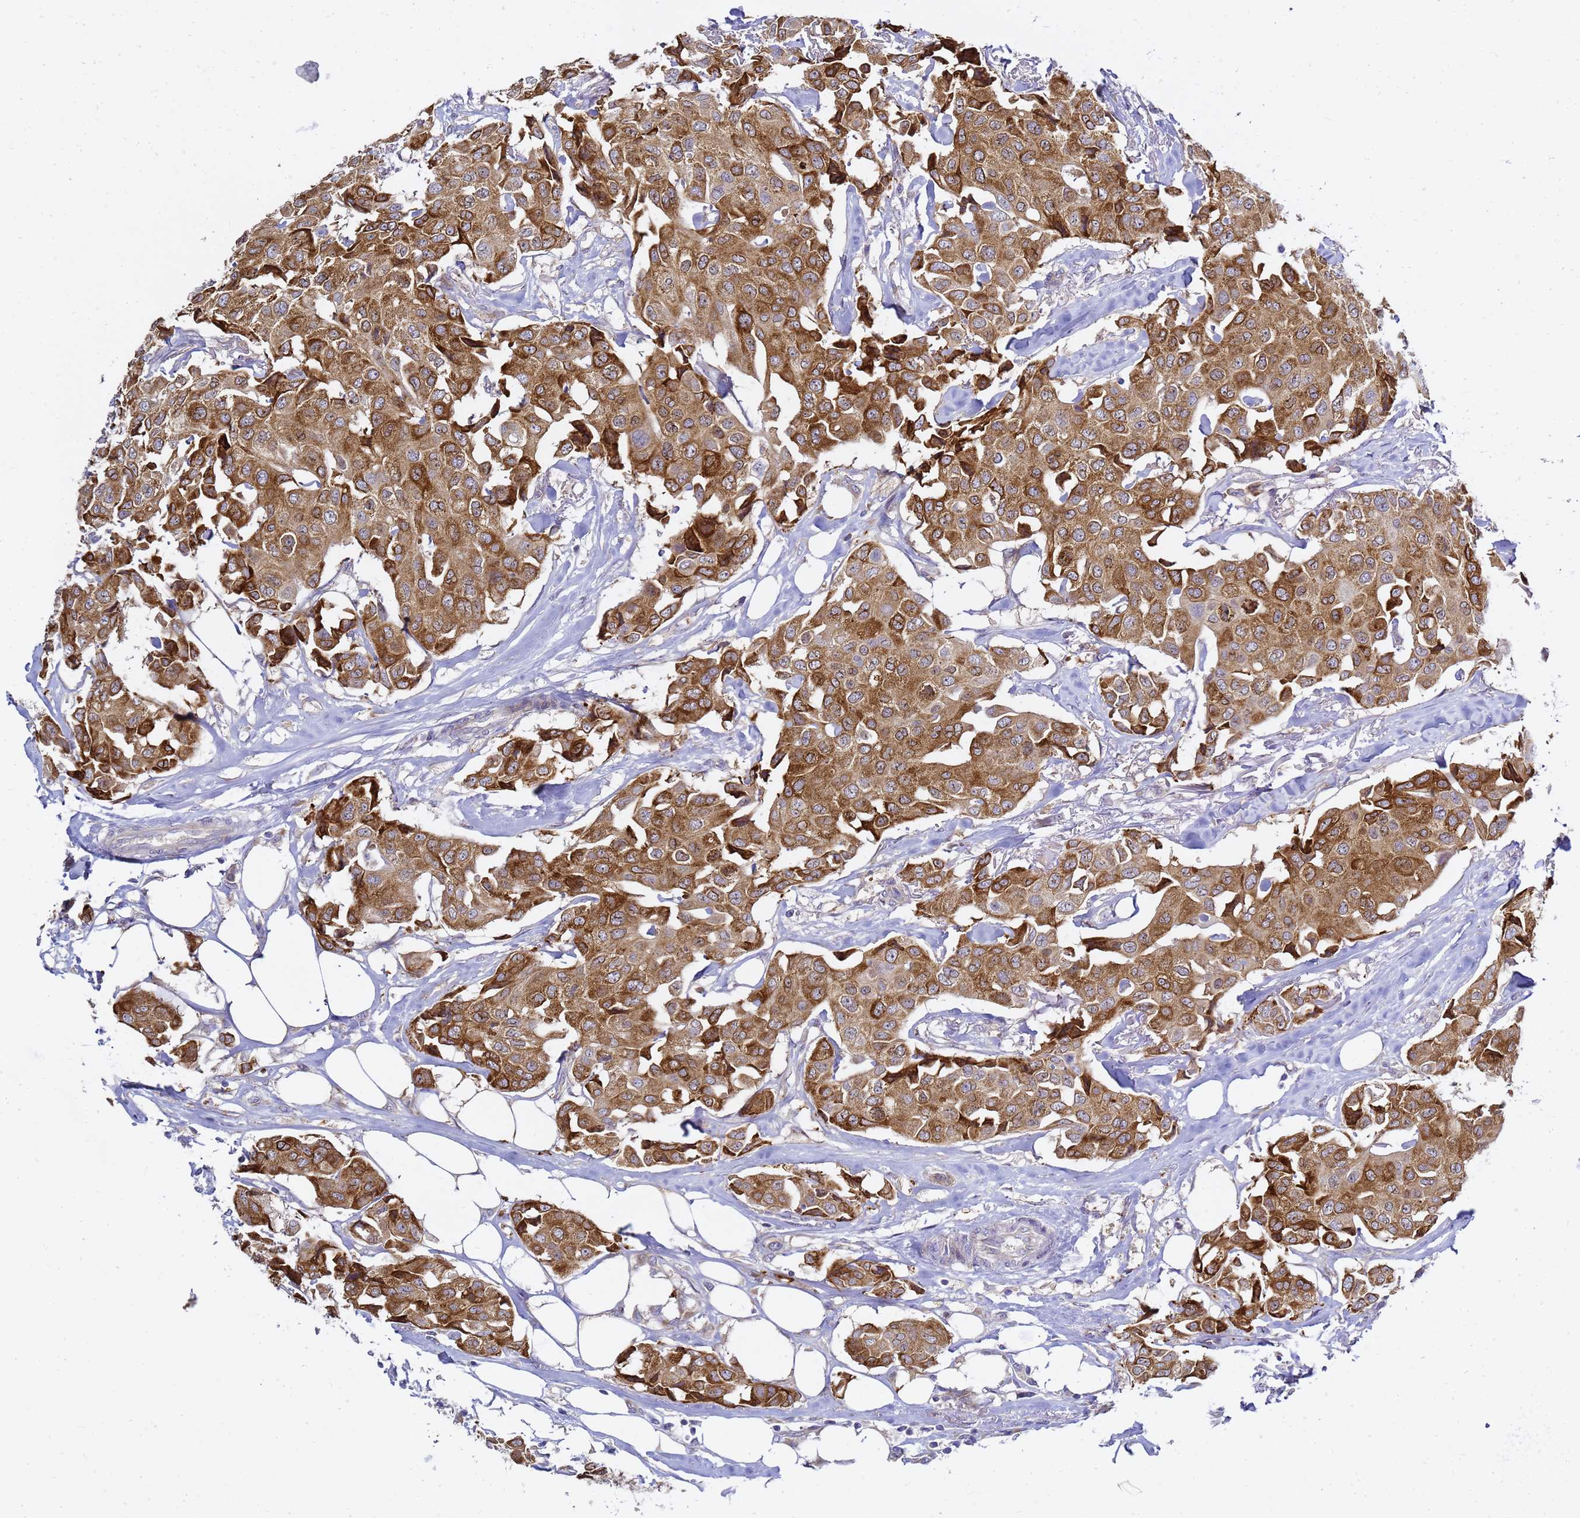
{"staining": {"intensity": "moderate", "quantity": ">75%", "location": "cytoplasmic/membranous"}, "tissue": "breast cancer", "cell_type": "Tumor cells", "image_type": "cancer", "snomed": [{"axis": "morphology", "description": "Duct carcinoma"}, {"axis": "topography", "description": "Breast"}], "caption": "The image shows staining of breast infiltrating ductal carcinoma, revealing moderate cytoplasmic/membranous protein positivity (brown color) within tumor cells.", "gene": "MON1B", "patient": {"sex": "female", "age": 80}}